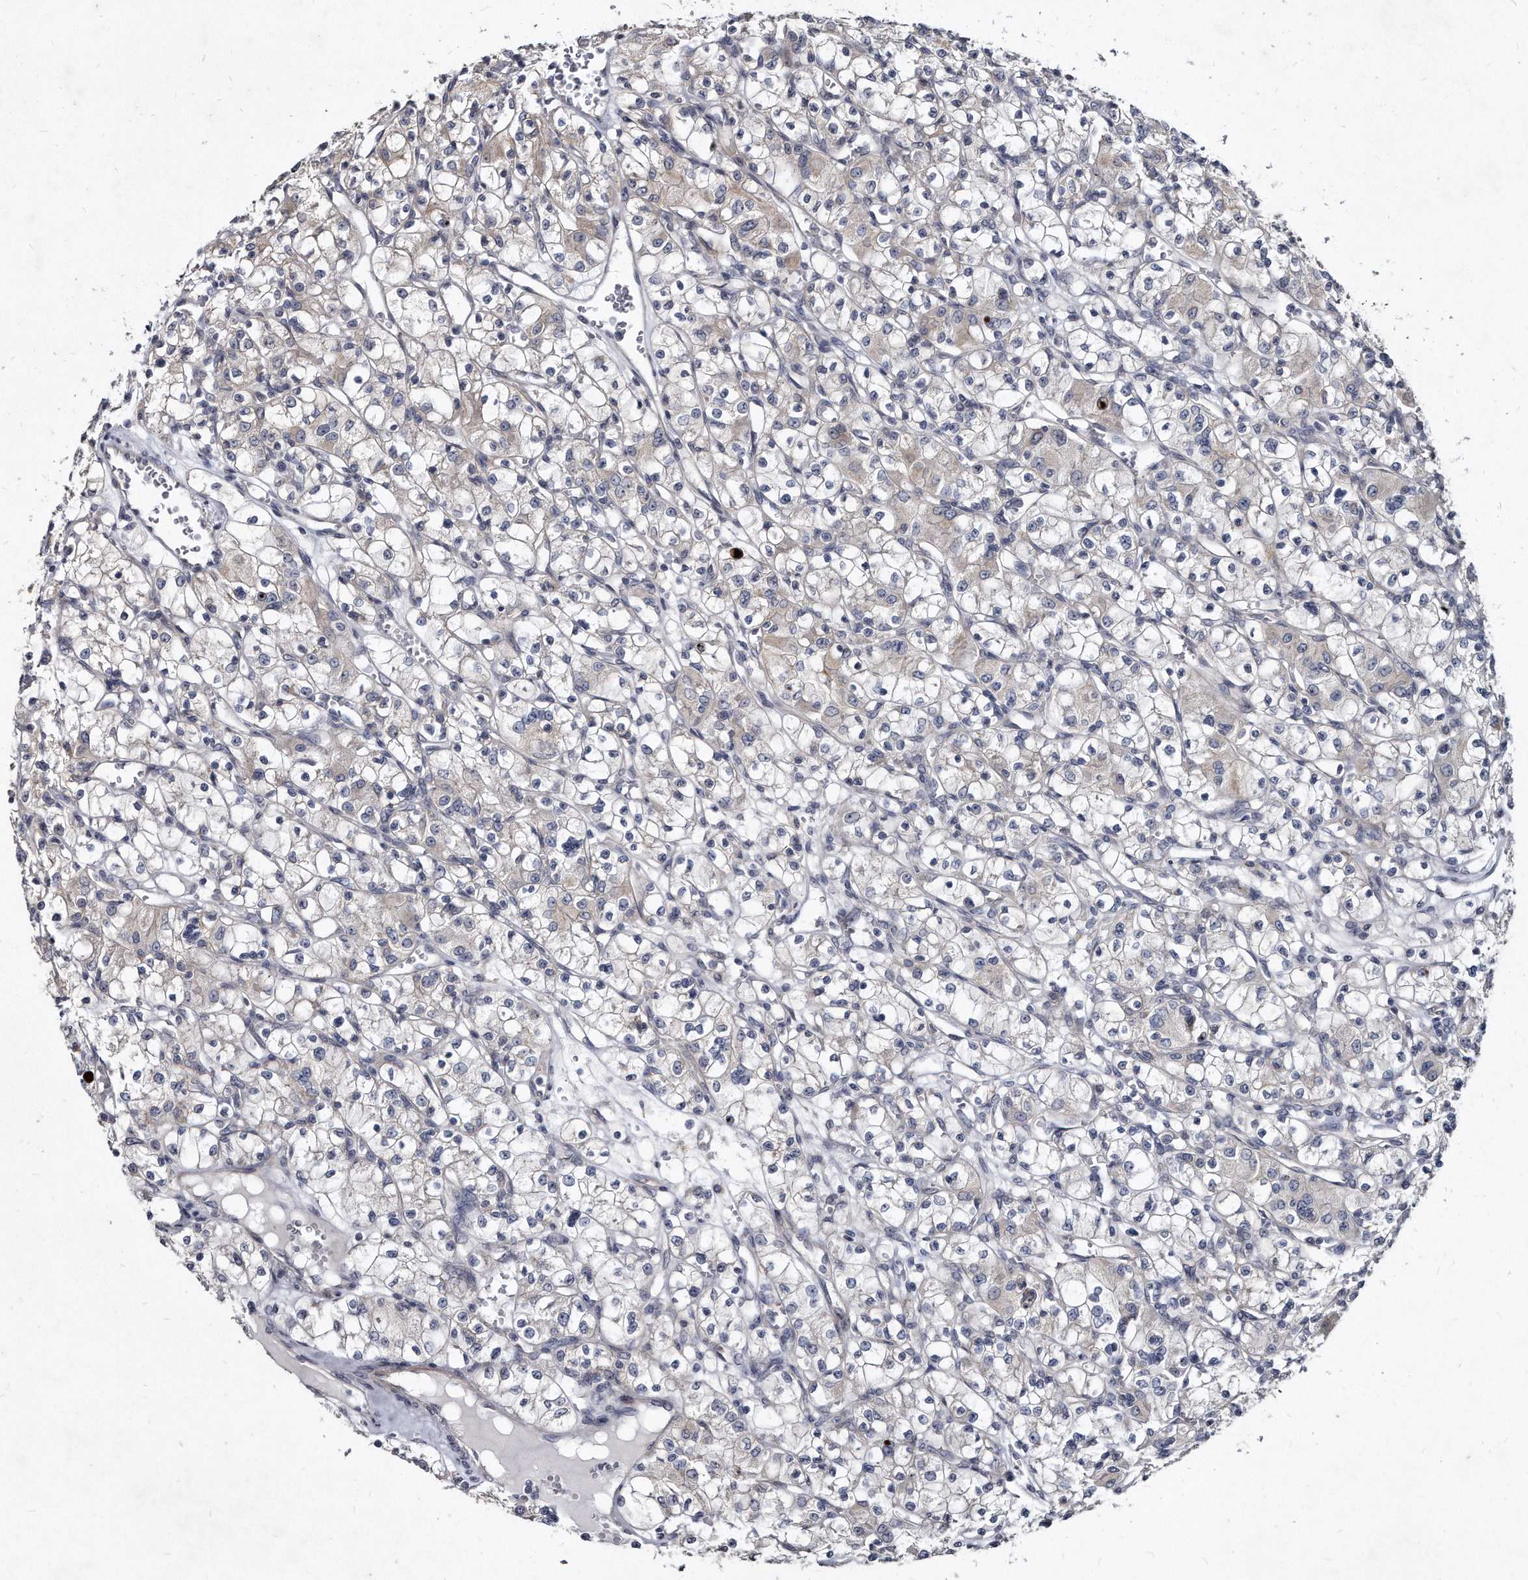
{"staining": {"intensity": "weak", "quantity": "<25%", "location": "cytoplasmic/membranous"}, "tissue": "renal cancer", "cell_type": "Tumor cells", "image_type": "cancer", "snomed": [{"axis": "morphology", "description": "Adenocarcinoma, NOS"}, {"axis": "topography", "description": "Kidney"}], "caption": "Immunohistochemical staining of renal adenocarcinoma displays no significant staining in tumor cells. (Immunohistochemistry (ihc), brightfield microscopy, high magnification).", "gene": "KLHDC3", "patient": {"sex": "female", "age": 59}}